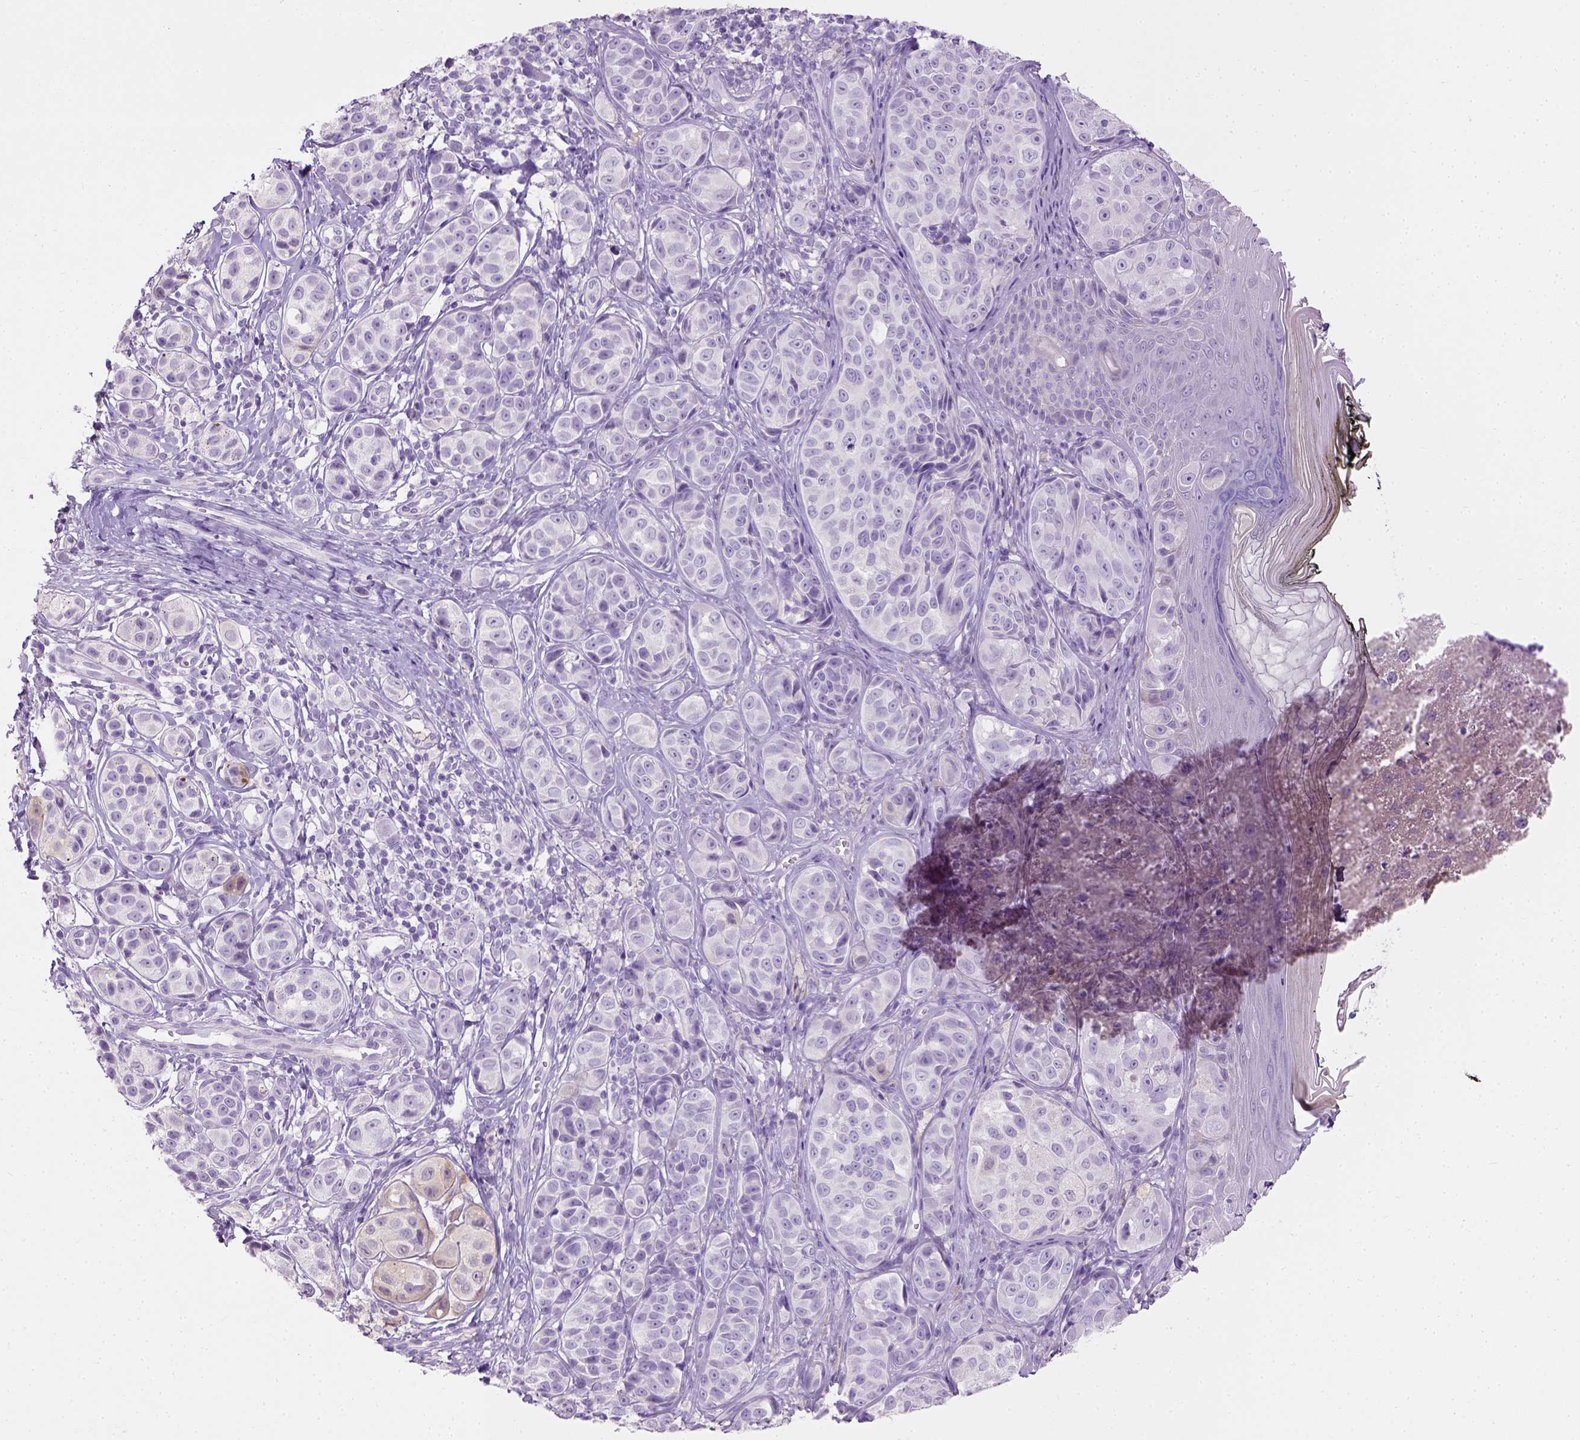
{"staining": {"intensity": "negative", "quantity": "none", "location": "none"}, "tissue": "melanoma", "cell_type": "Tumor cells", "image_type": "cancer", "snomed": [{"axis": "morphology", "description": "Malignant melanoma, NOS"}, {"axis": "topography", "description": "Skin"}], "caption": "This is an IHC photomicrograph of human melanoma. There is no expression in tumor cells.", "gene": "CYP24A1", "patient": {"sex": "male", "age": 48}}